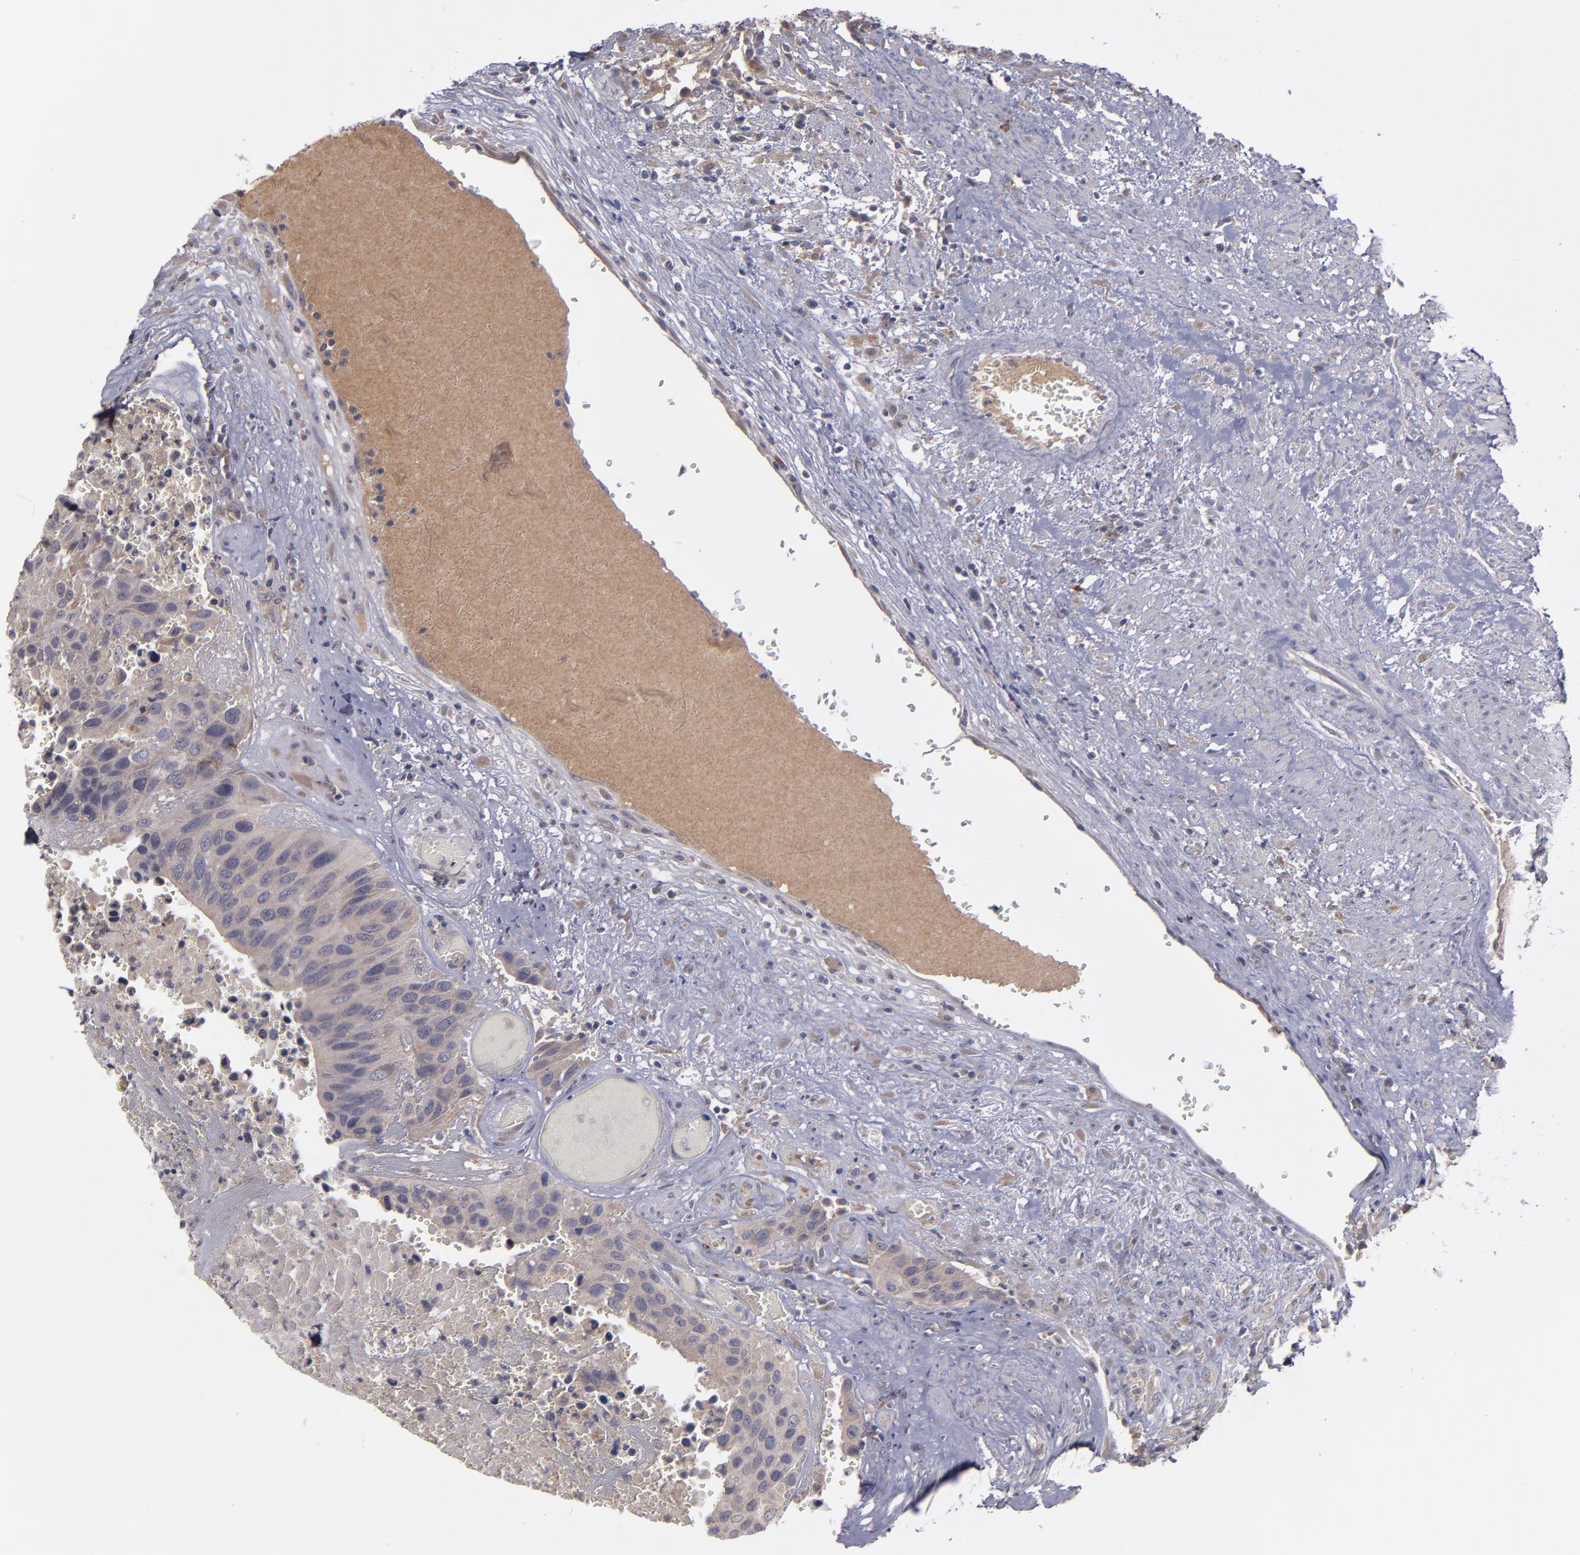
{"staining": {"intensity": "moderate", "quantity": ">75%", "location": "cytoplasmic/membranous"}, "tissue": "urothelial cancer", "cell_type": "Tumor cells", "image_type": "cancer", "snomed": [{"axis": "morphology", "description": "Urothelial carcinoma, High grade"}, {"axis": "topography", "description": "Urinary bladder"}], "caption": "Tumor cells demonstrate moderate cytoplasmic/membranous staining in approximately >75% of cells in high-grade urothelial carcinoma.", "gene": "MMP11", "patient": {"sex": "male", "age": 66}}